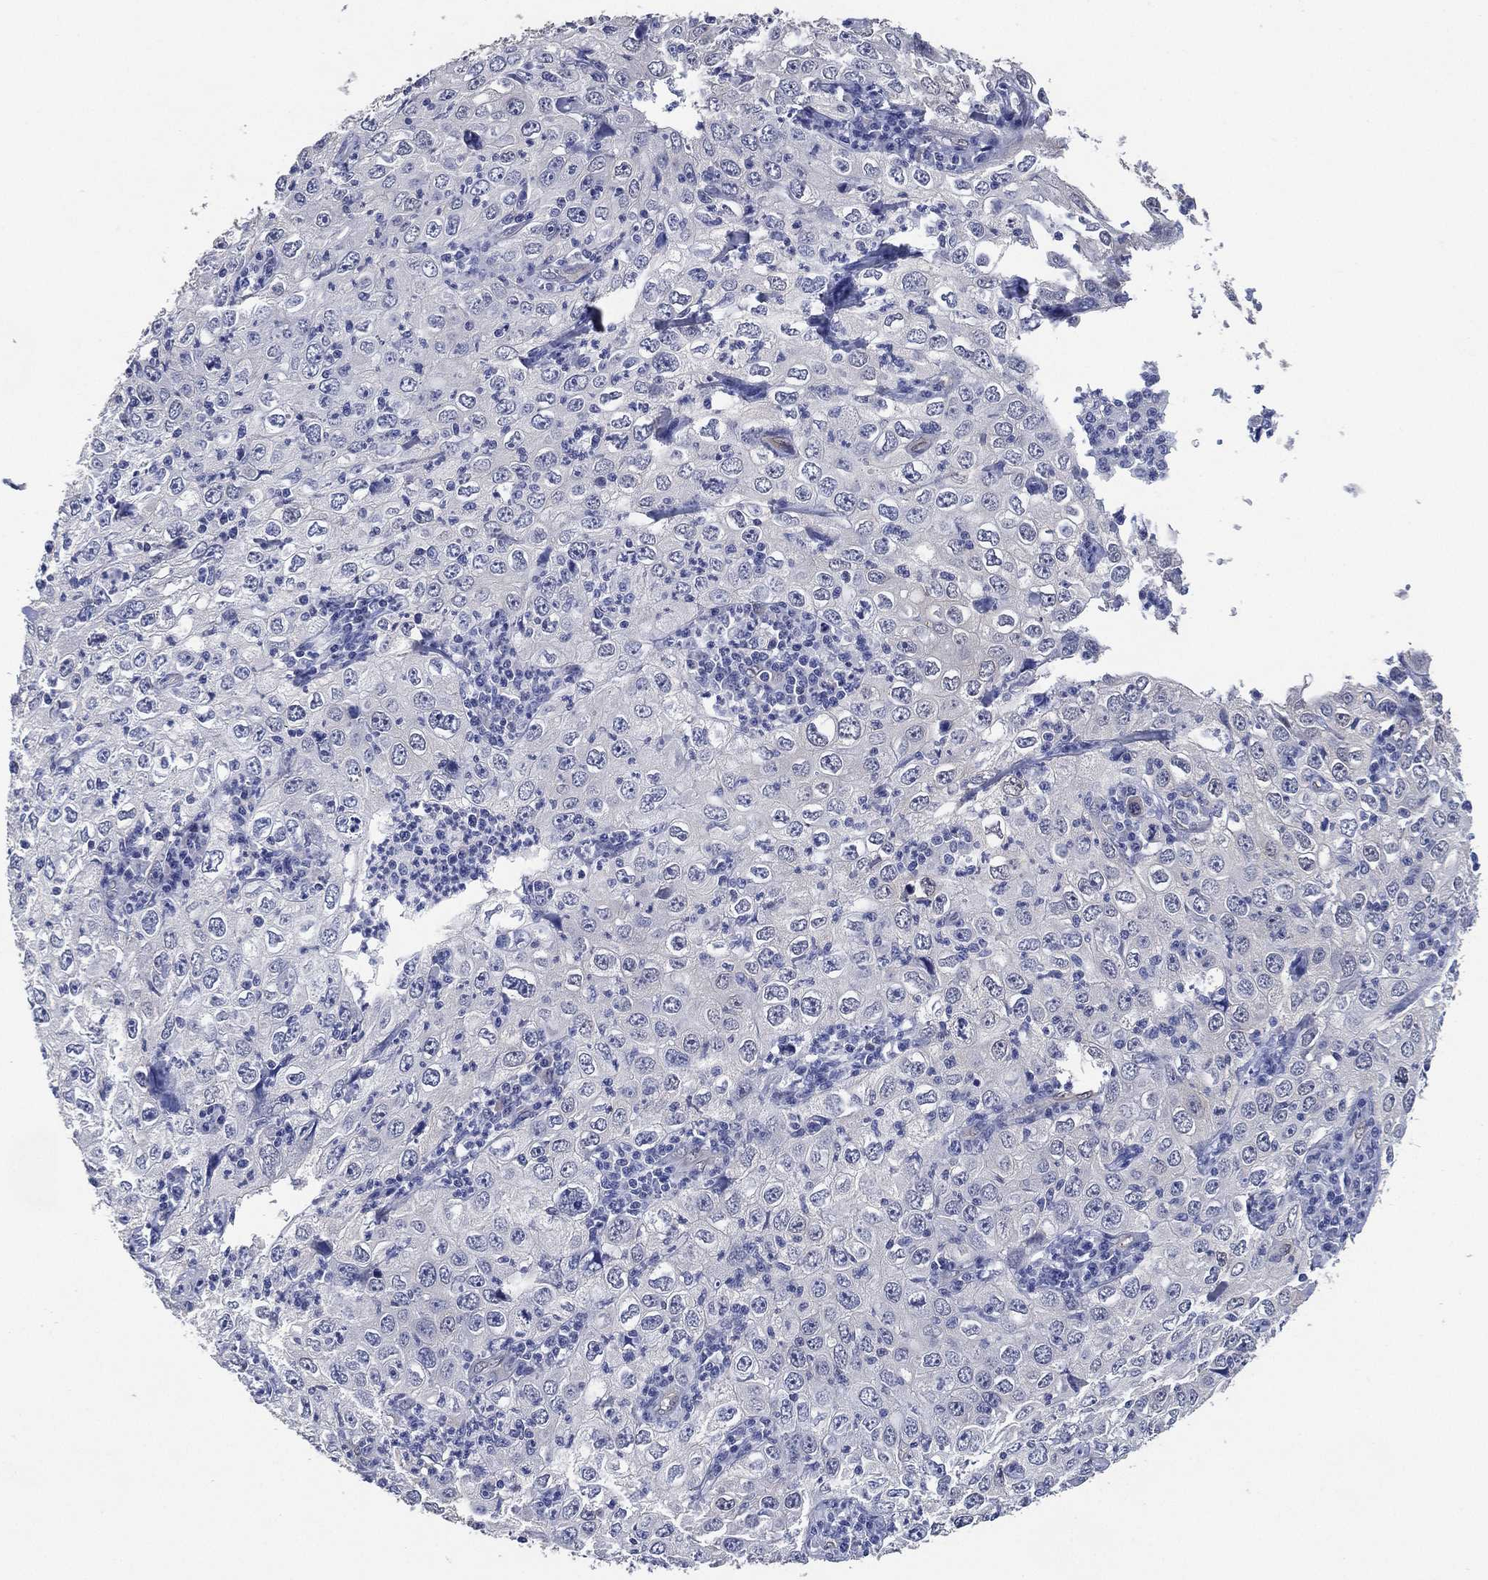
{"staining": {"intensity": "negative", "quantity": "none", "location": "none"}, "tissue": "cervical cancer", "cell_type": "Tumor cells", "image_type": "cancer", "snomed": [{"axis": "morphology", "description": "Squamous cell carcinoma, NOS"}, {"axis": "topography", "description": "Cervix"}], "caption": "IHC histopathology image of neoplastic tissue: squamous cell carcinoma (cervical) stained with DAB (3,3'-diaminobenzidine) reveals no significant protein expression in tumor cells. The staining was performed using DAB (3,3'-diaminobenzidine) to visualize the protein expression in brown, while the nuclei were stained in blue with hematoxylin (Magnification: 20x).", "gene": "AK1", "patient": {"sex": "female", "age": 24}}